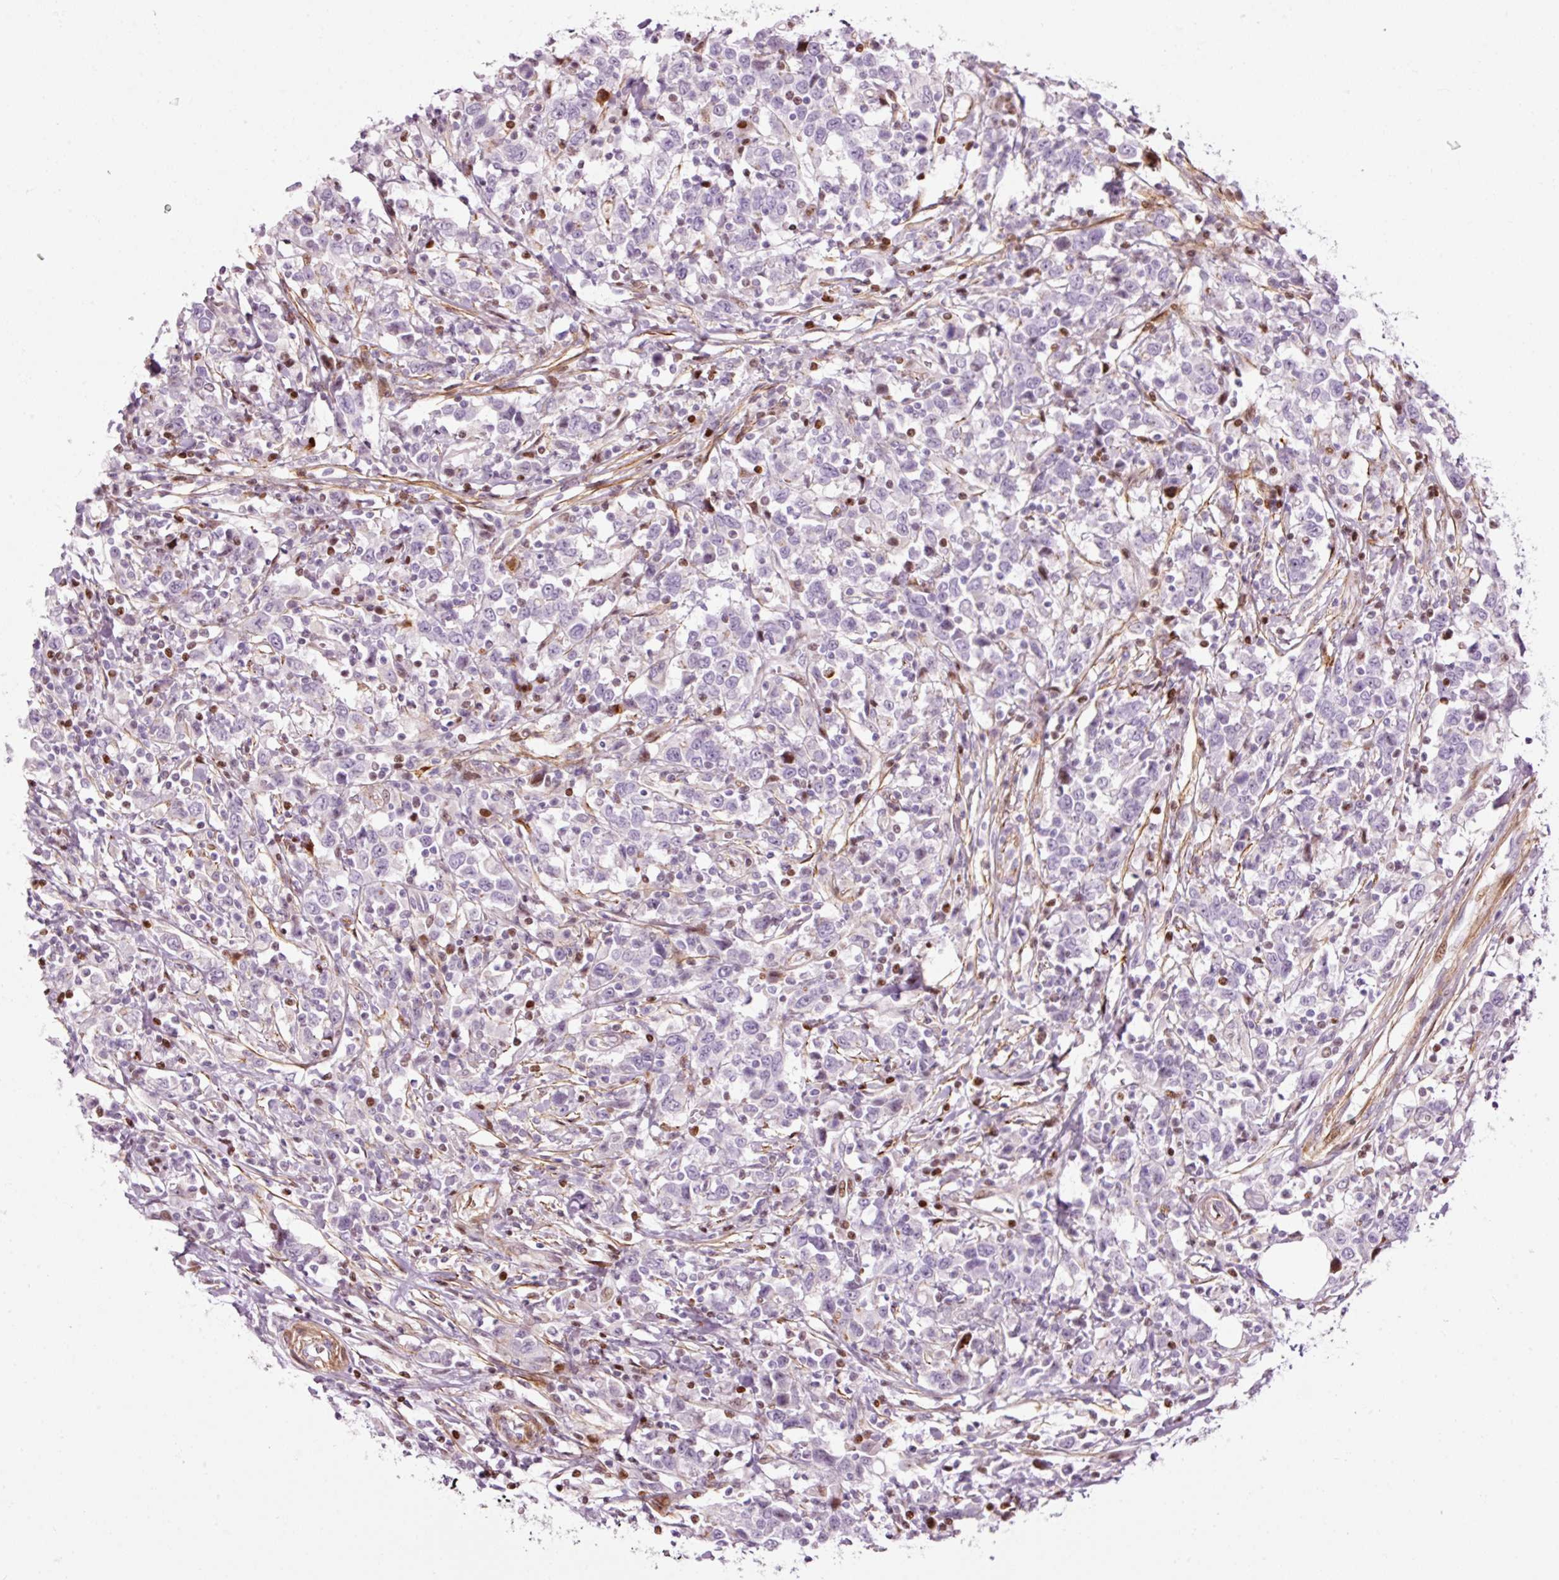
{"staining": {"intensity": "negative", "quantity": "none", "location": "none"}, "tissue": "urothelial cancer", "cell_type": "Tumor cells", "image_type": "cancer", "snomed": [{"axis": "morphology", "description": "Urothelial carcinoma, High grade"}, {"axis": "topography", "description": "Urinary bladder"}], "caption": "Urothelial cancer stained for a protein using IHC shows no expression tumor cells.", "gene": "ANKRD20A1", "patient": {"sex": "male", "age": 61}}